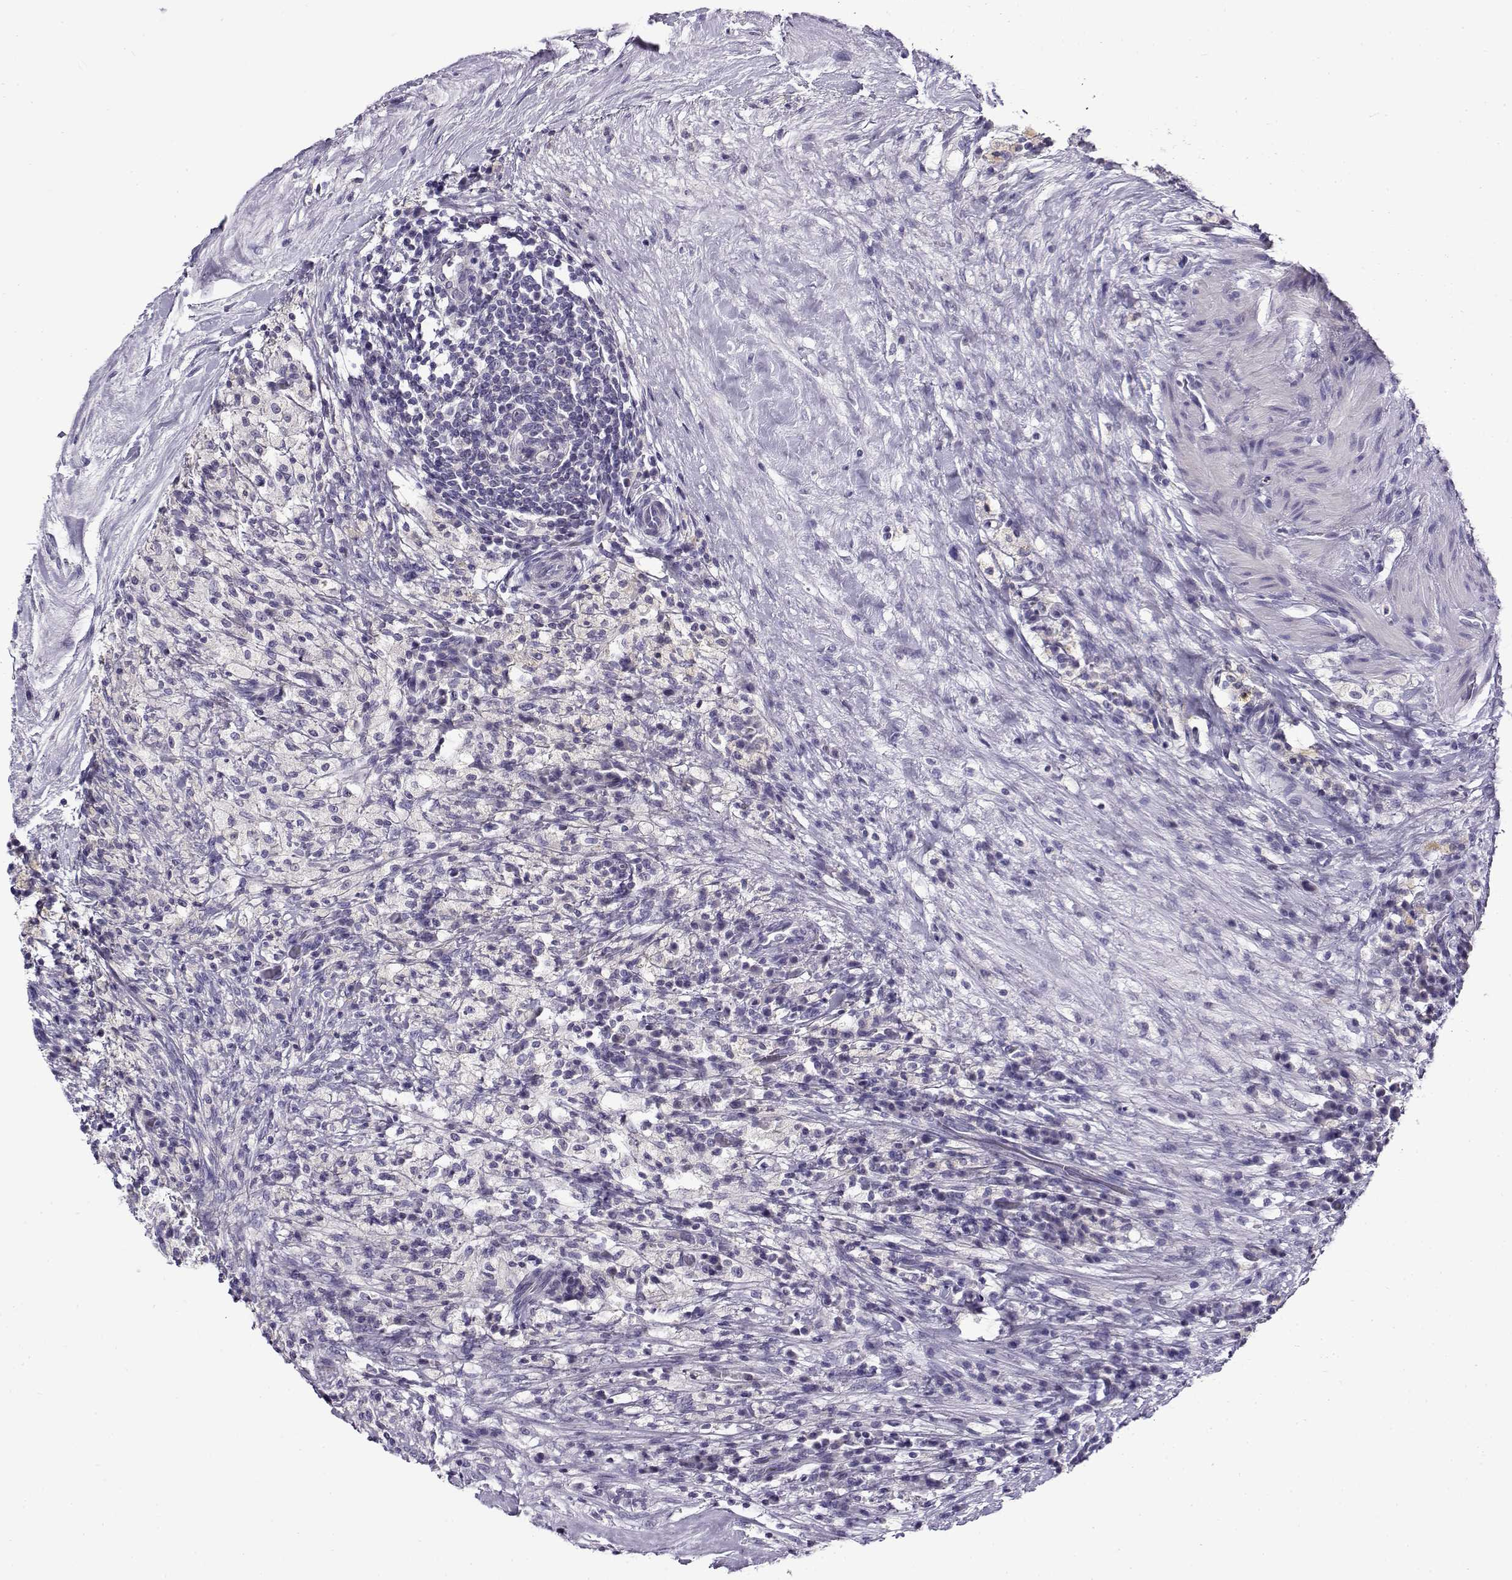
{"staining": {"intensity": "negative", "quantity": "none", "location": "none"}, "tissue": "testis cancer", "cell_type": "Tumor cells", "image_type": "cancer", "snomed": [{"axis": "morphology", "description": "Necrosis, NOS"}, {"axis": "morphology", "description": "Carcinoma, Embryonal, NOS"}, {"axis": "topography", "description": "Testis"}], "caption": "High magnification brightfield microscopy of testis embryonal carcinoma stained with DAB (3,3'-diaminobenzidine) (brown) and counterstained with hematoxylin (blue): tumor cells show no significant positivity. (Stains: DAB immunohistochemistry with hematoxylin counter stain, Microscopy: brightfield microscopy at high magnification).", "gene": "FEZF1", "patient": {"sex": "male", "age": 19}}